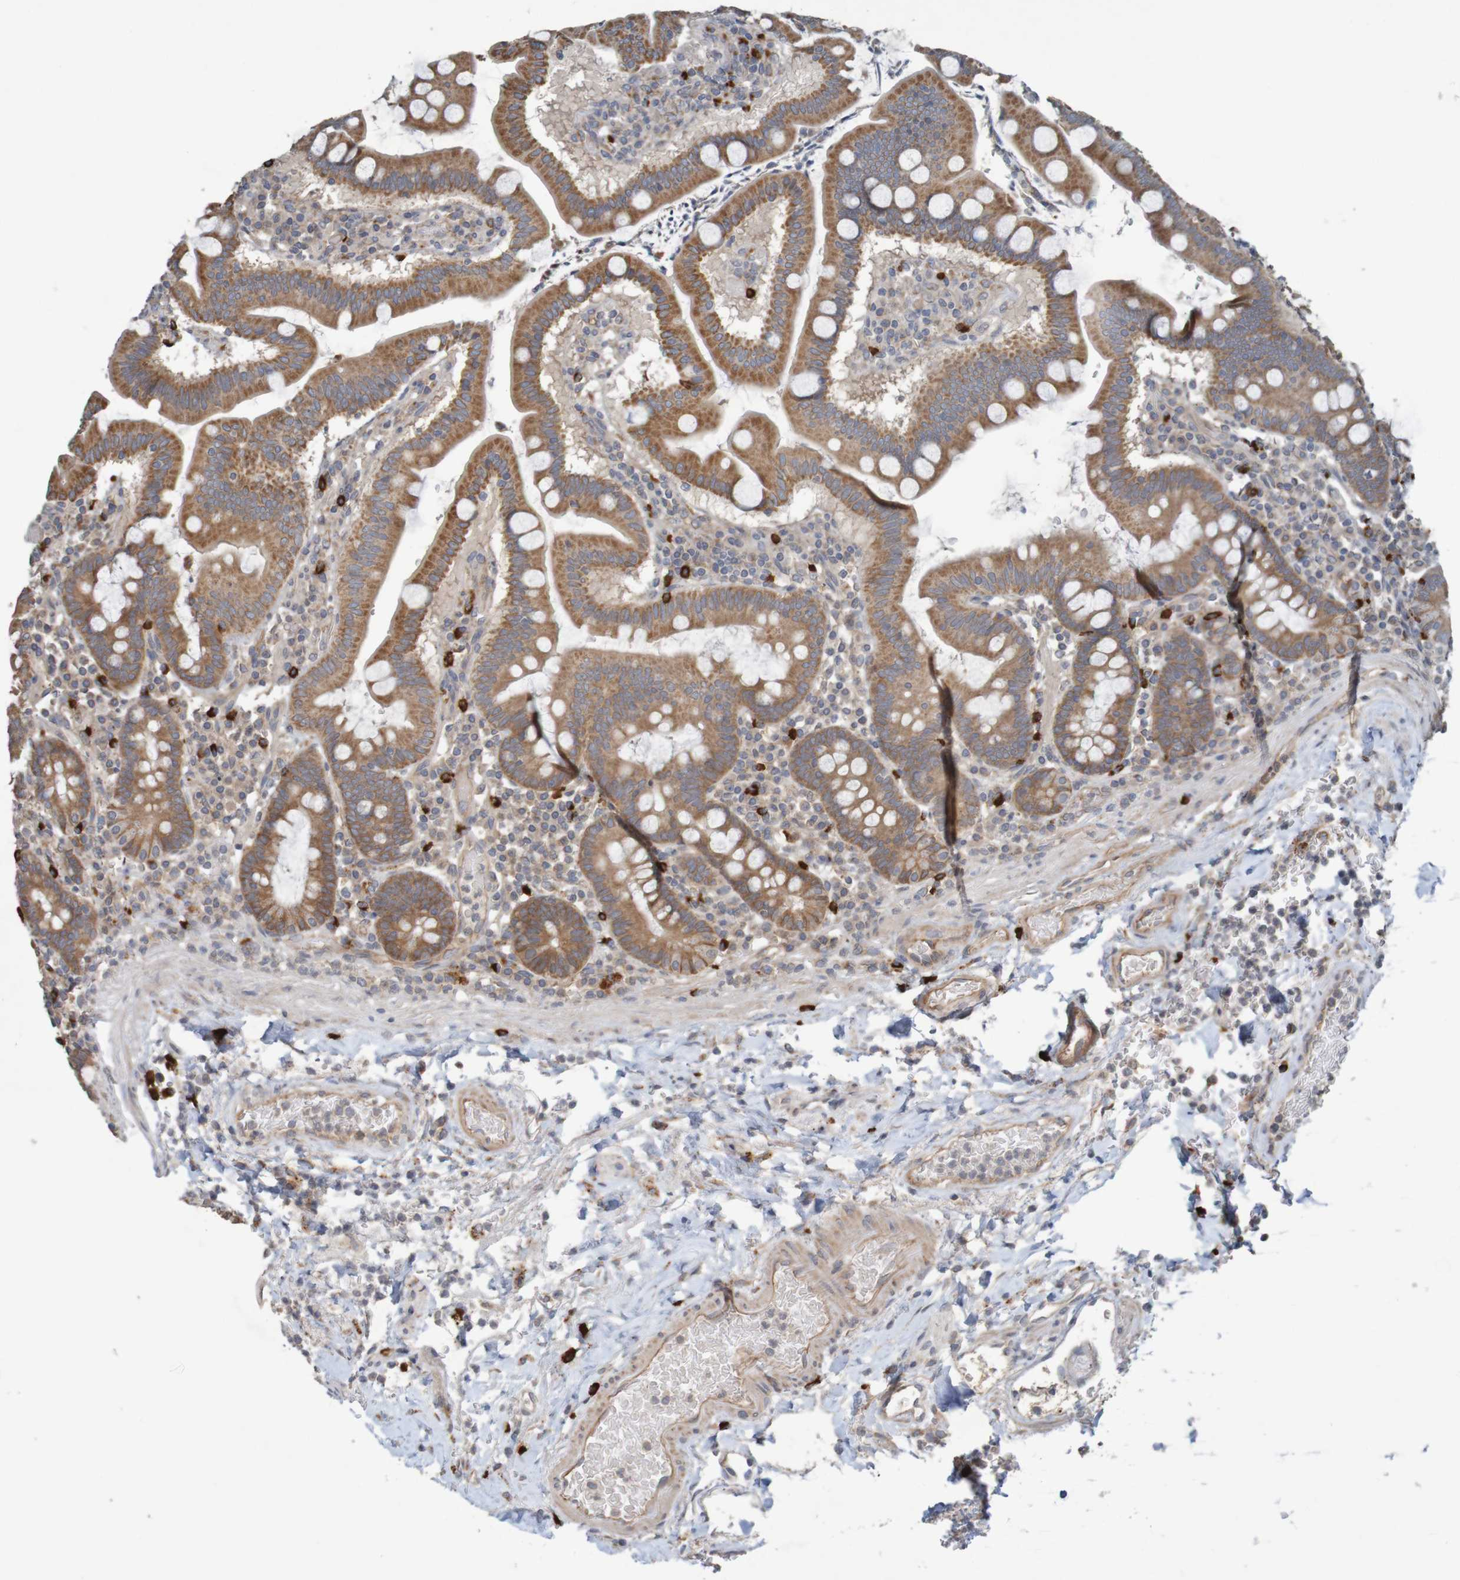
{"staining": {"intensity": "moderate", "quantity": ">75%", "location": "cytoplasmic/membranous"}, "tissue": "stomach", "cell_type": "Glandular cells", "image_type": "normal", "snomed": [{"axis": "morphology", "description": "Normal tissue, NOS"}, {"axis": "topography", "description": "Stomach, upper"}], "caption": "Protein expression analysis of normal stomach demonstrates moderate cytoplasmic/membranous expression in approximately >75% of glandular cells. (brown staining indicates protein expression, while blue staining denotes nuclei).", "gene": "B3GAT2", "patient": {"sex": "male", "age": 68}}